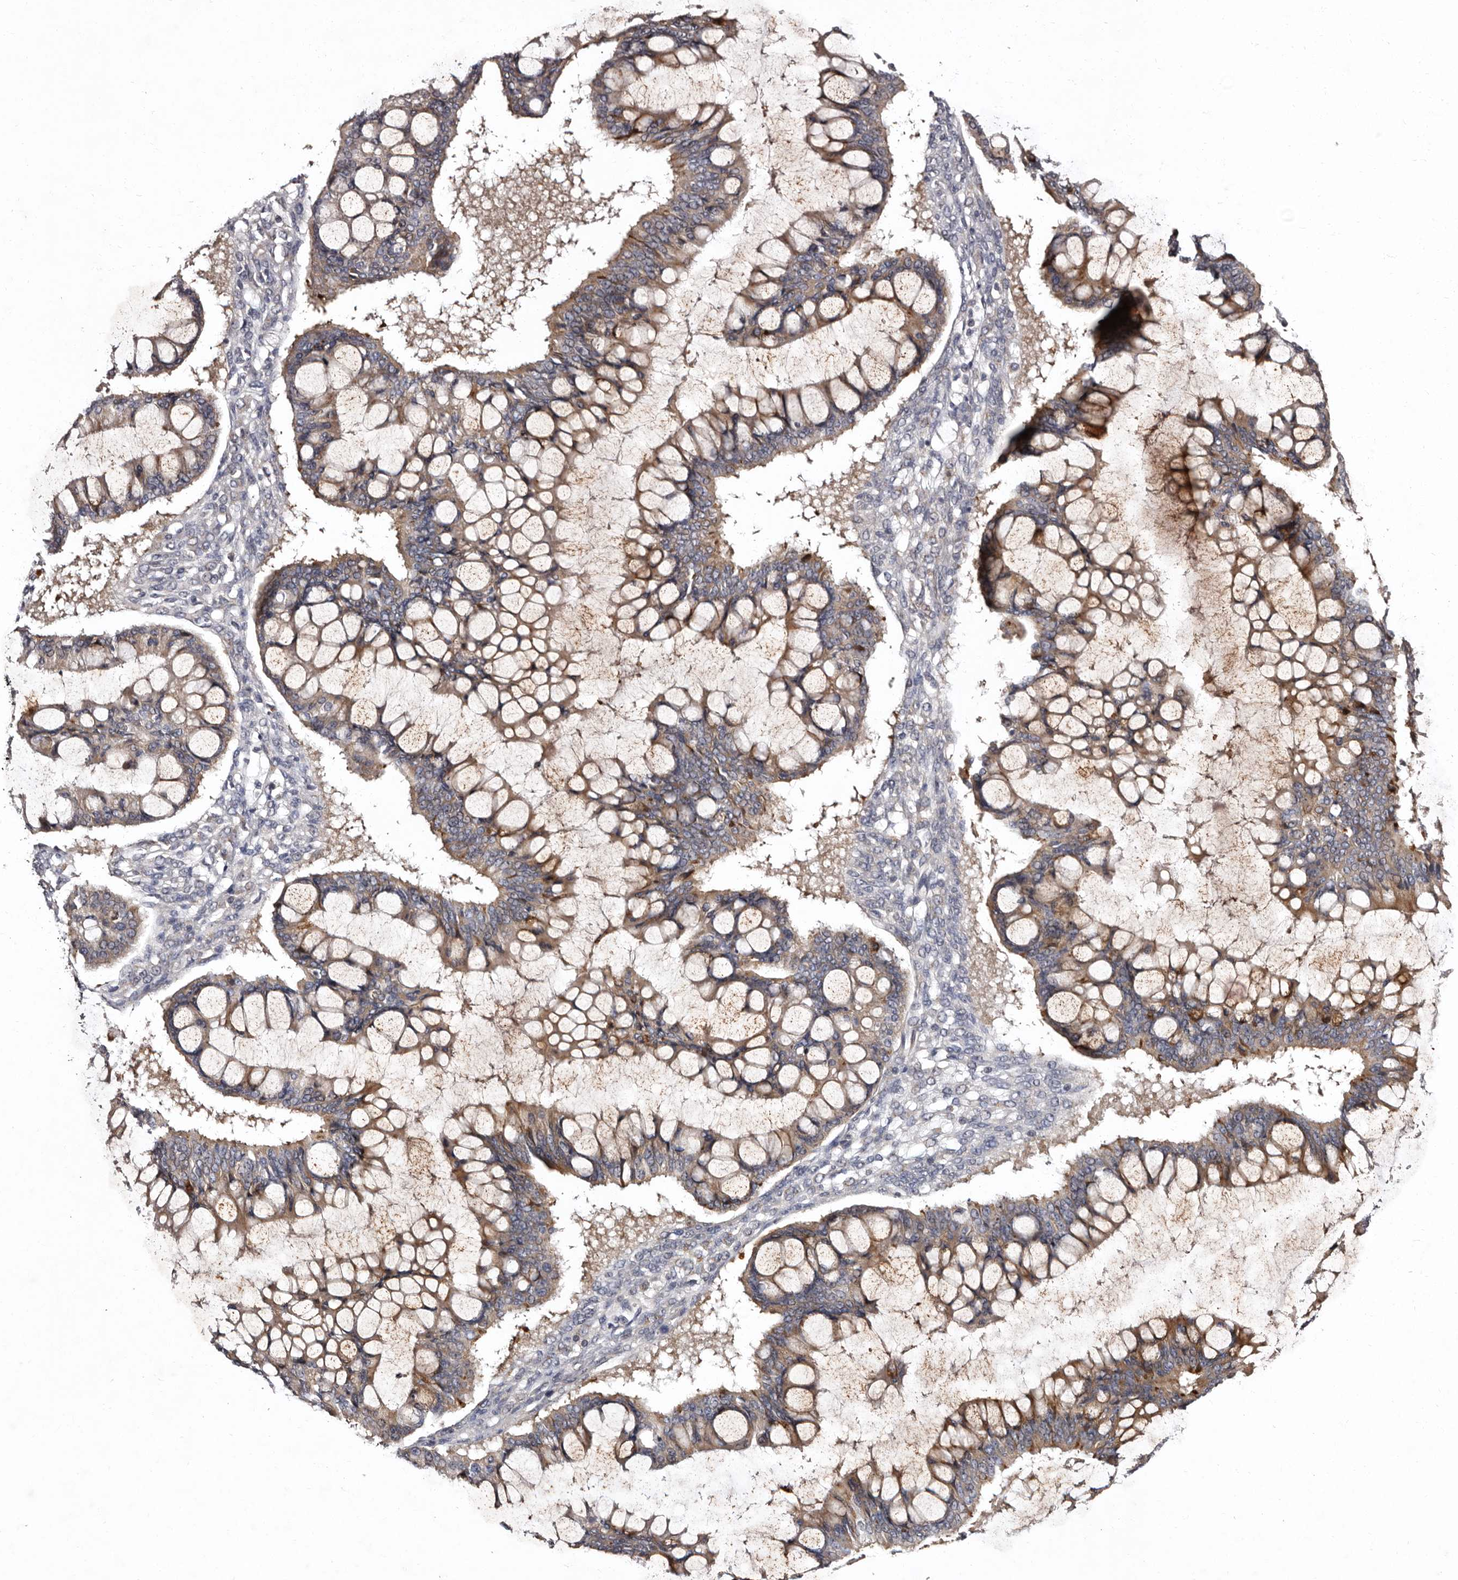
{"staining": {"intensity": "moderate", "quantity": ">75%", "location": "cytoplasmic/membranous"}, "tissue": "ovarian cancer", "cell_type": "Tumor cells", "image_type": "cancer", "snomed": [{"axis": "morphology", "description": "Cystadenocarcinoma, mucinous, NOS"}, {"axis": "topography", "description": "Ovary"}], "caption": "This photomicrograph exhibits immunohistochemistry staining of human ovarian cancer, with medium moderate cytoplasmic/membranous expression in approximately >75% of tumor cells.", "gene": "FAM91A1", "patient": {"sex": "female", "age": 73}}